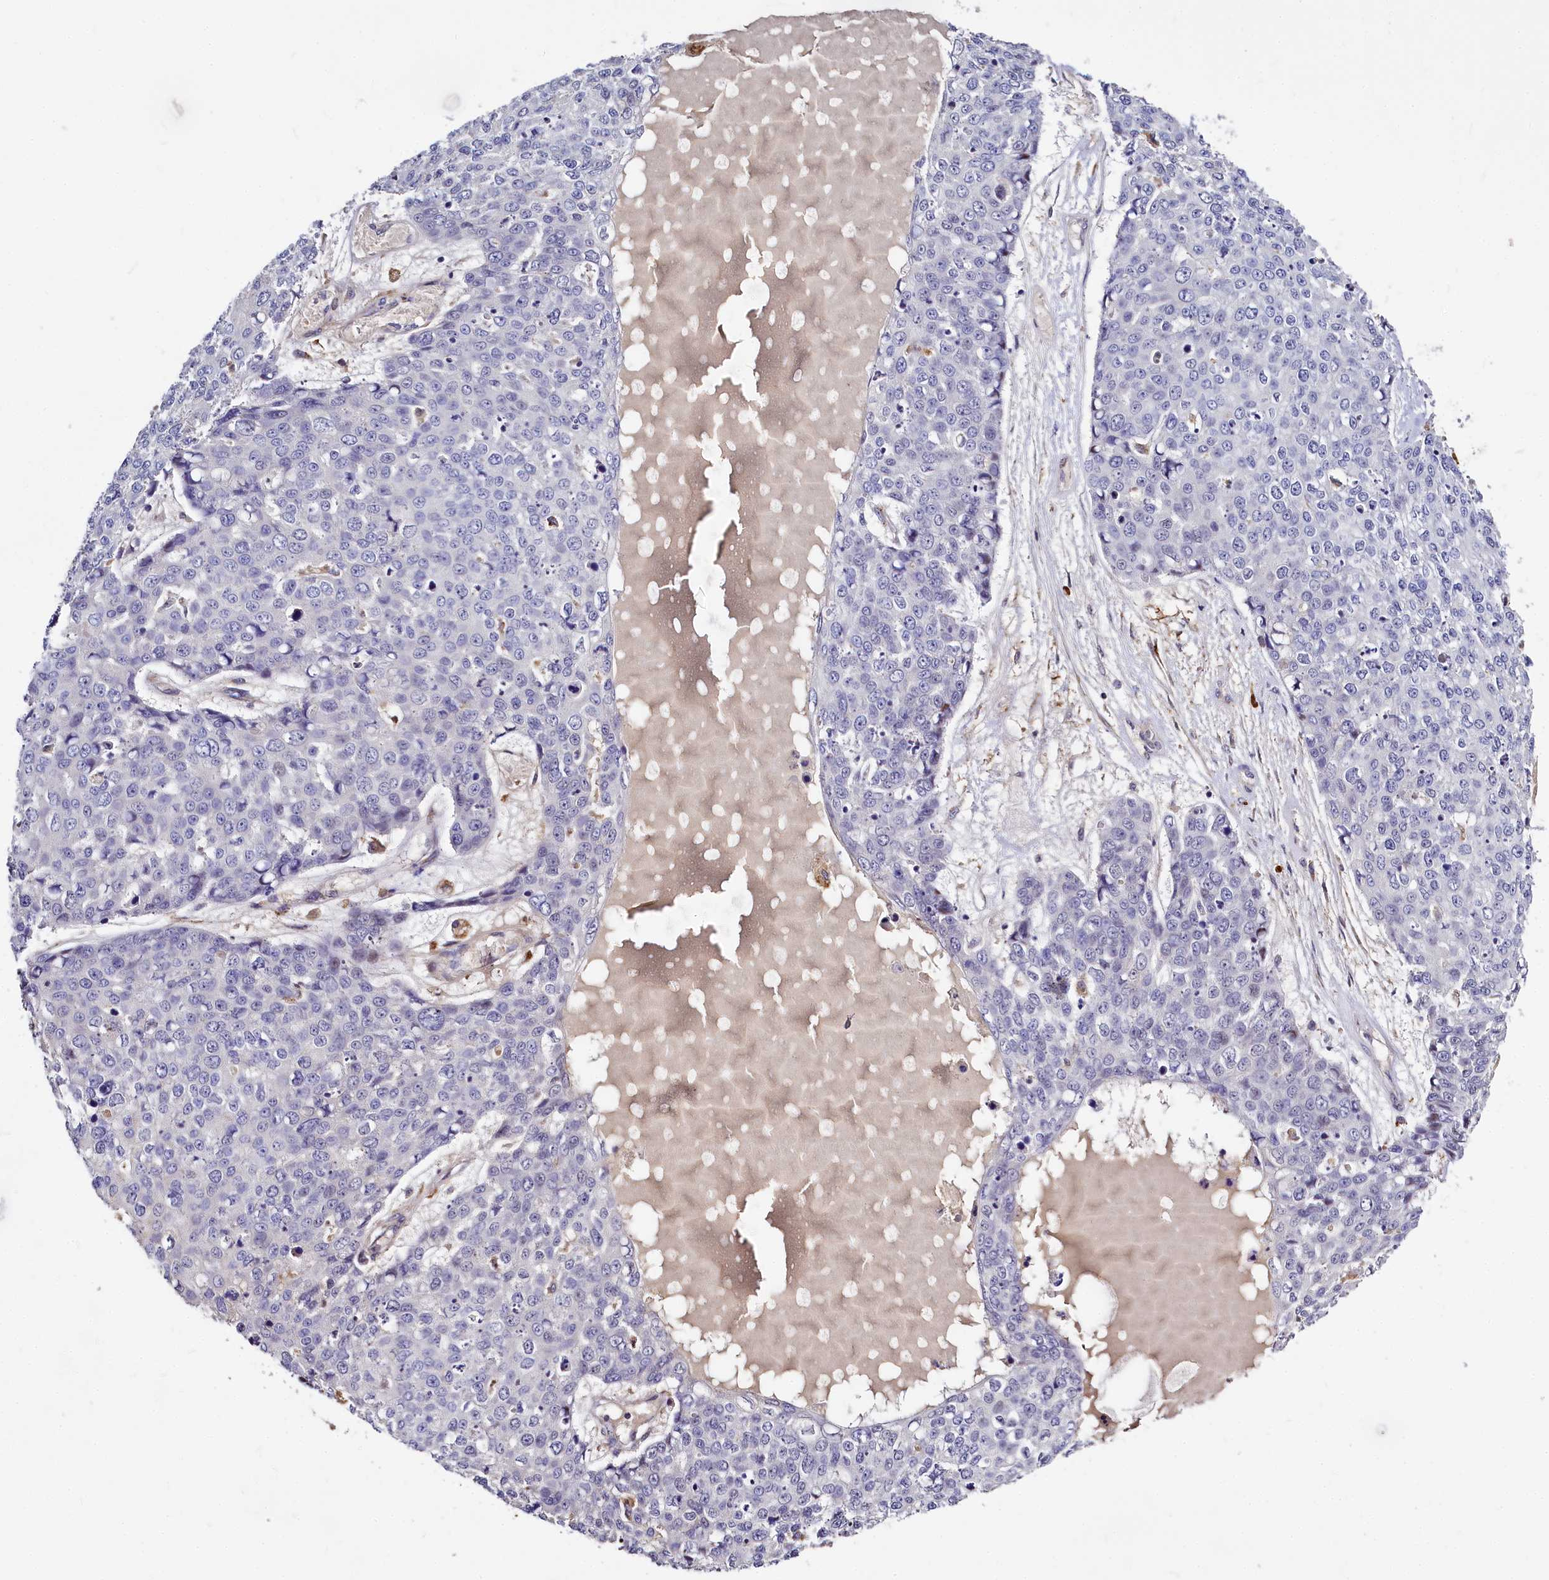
{"staining": {"intensity": "negative", "quantity": "none", "location": "none"}, "tissue": "skin cancer", "cell_type": "Tumor cells", "image_type": "cancer", "snomed": [{"axis": "morphology", "description": "Squamous cell carcinoma, NOS"}, {"axis": "topography", "description": "Skin"}], "caption": "IHC histopathology image of neoplastic tissue: skin cancer stained with DAB (3,3'-diaminobenzidine) reveals no significant protein expression in tumor cells.", "gene": "ATG101", "patient": {"sex": "female", "age": 44}}